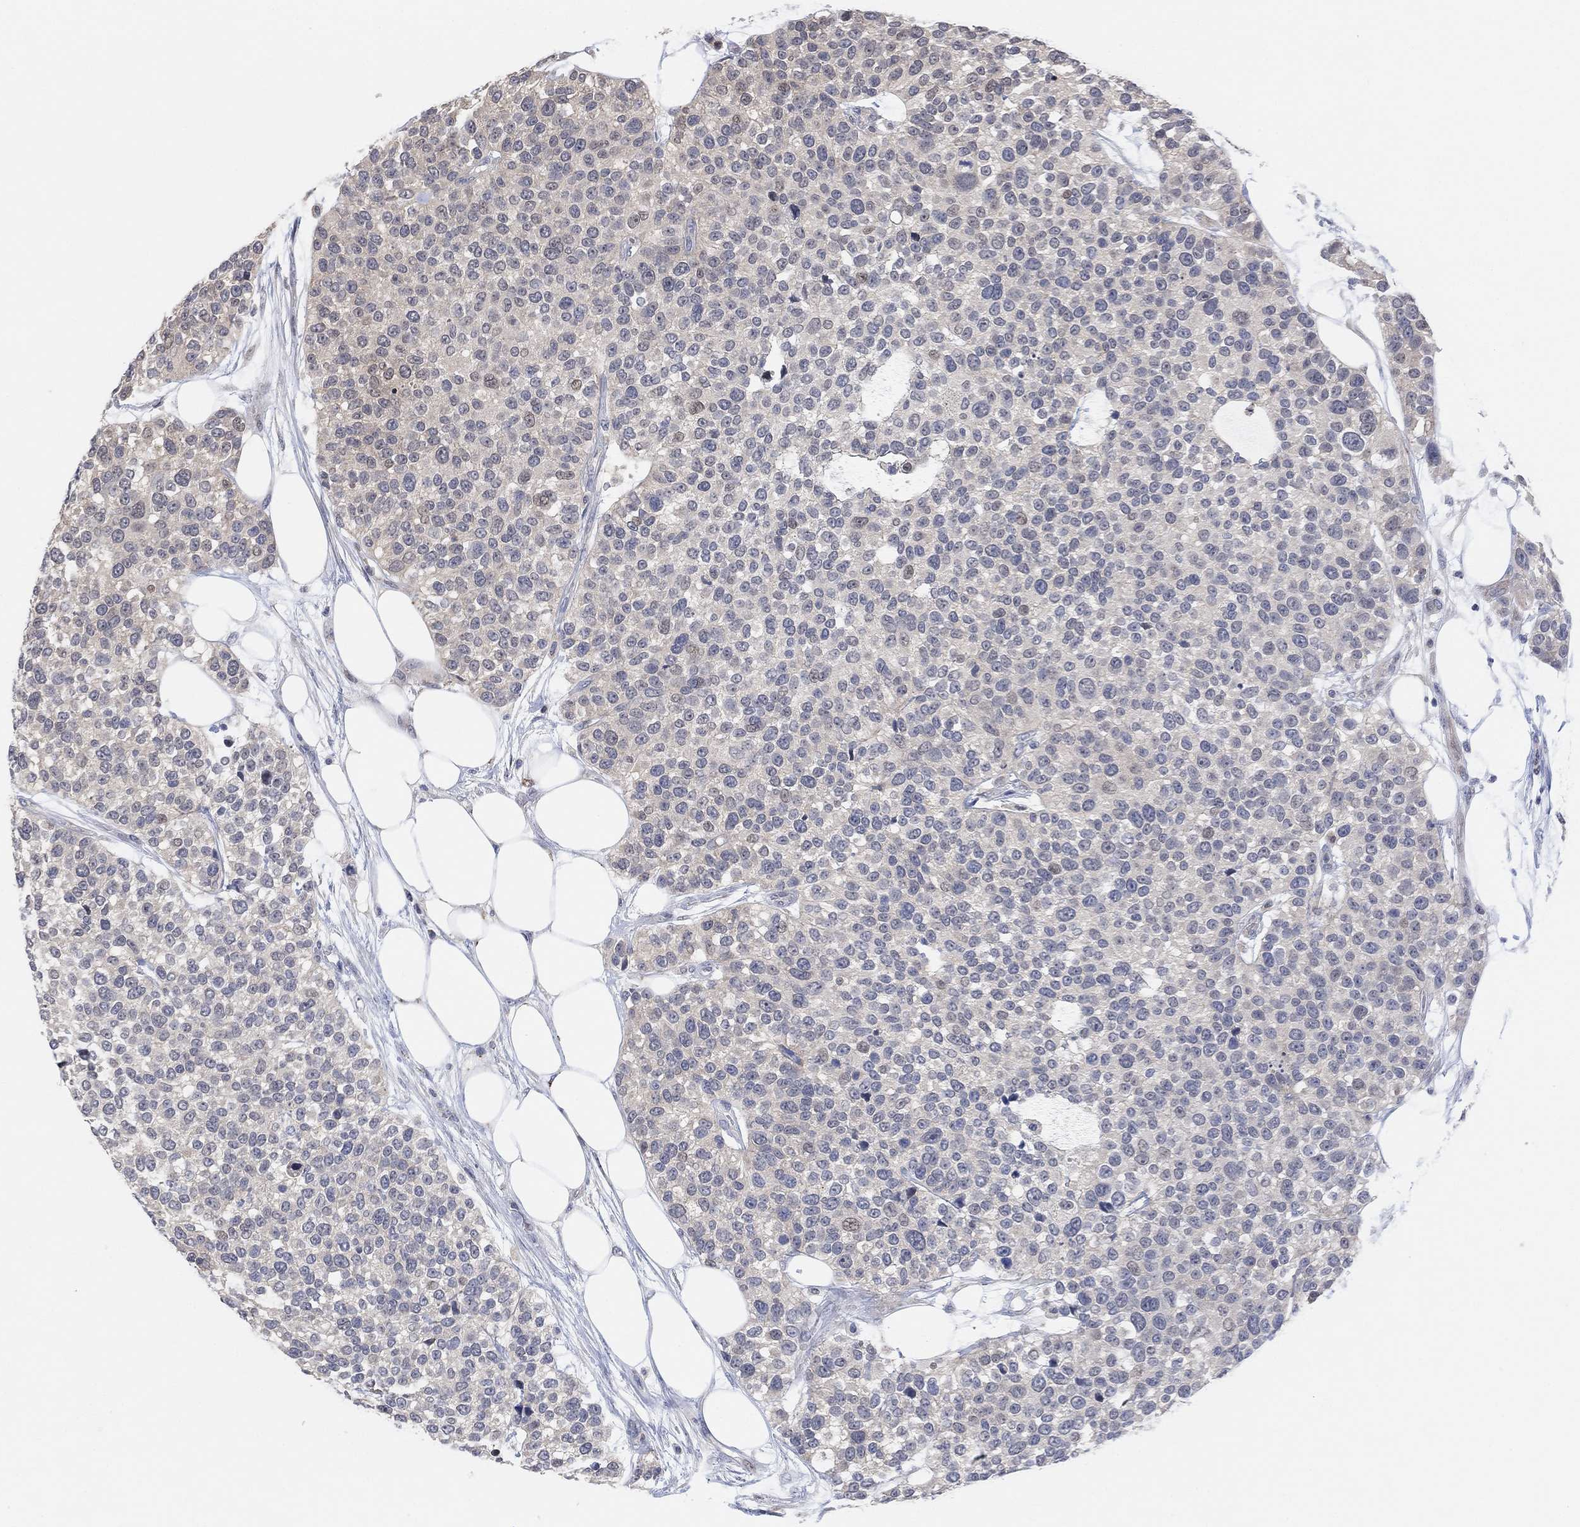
{"staining": {"intensity": "negative", "quantity": "none", "location": "none"}, "tissue": "urothelial cancer", "cell_type": "Tumor cells", "image_type": "cancer", "snomed": [{"axis": "morphology", "description": "Urothelial carcinoma, High grade"}, {"axis": "topography", "description": "Urinary bladder"}], "caption": "High power microscopy micrograph of an IHC image of urothelial cancer, revealing no significant positivity in tumor cells.", "gene": "CNTF", "patient": {"sex": "male", "age": 77}}